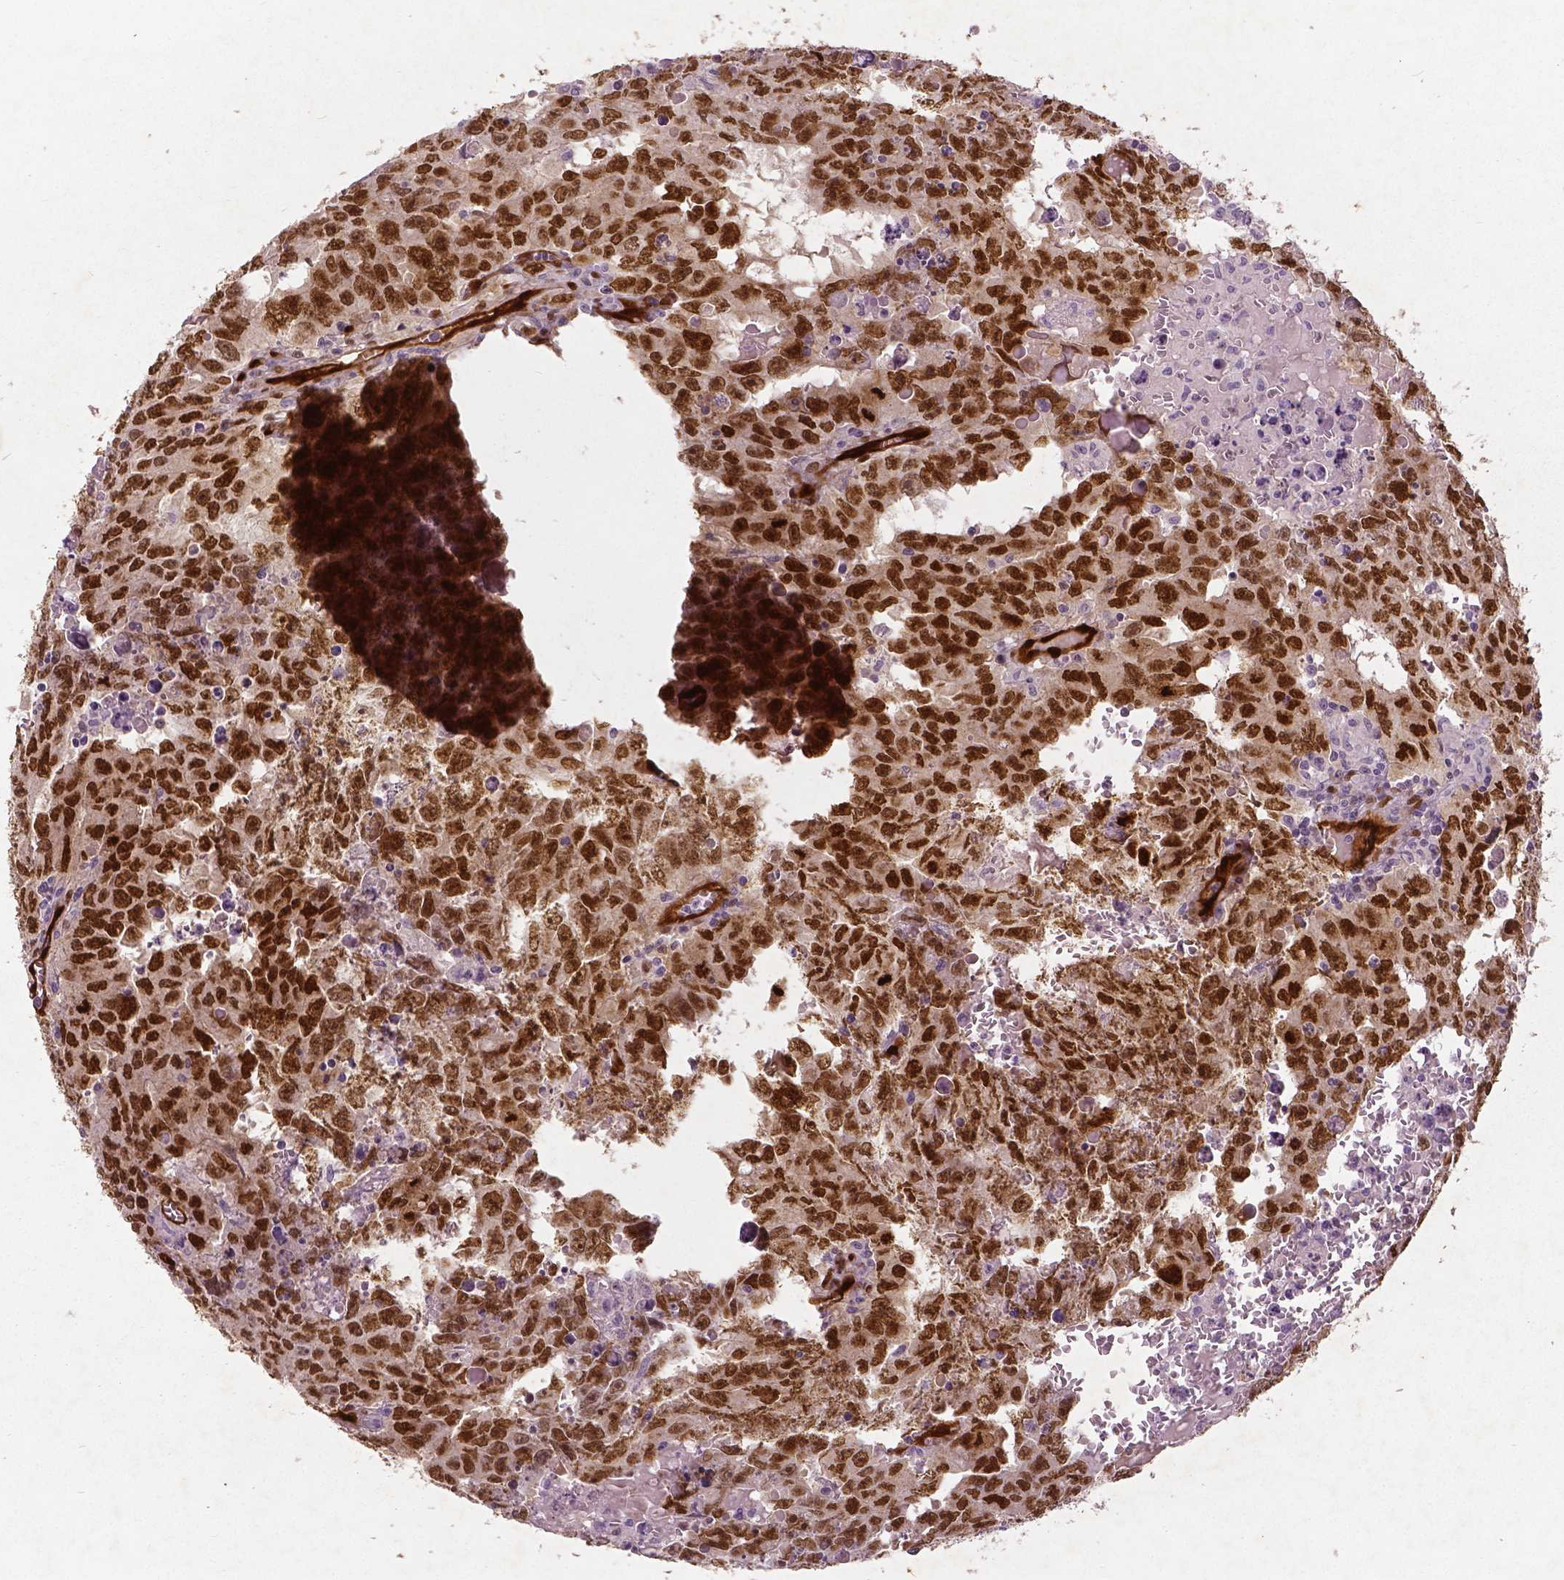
{"staining": {"intensity": "moderate", "quantity": ">75%", "location": "nuclear"}, "tissue": "testis cancer", "cell_type": "Tumor cells", "image_type": "cancer", "snomed": [{"axis": "morphology", "description": "Carcinoma, Embryonal, NOS"}, {"axis": "topography", "description": "Testis"}], "caption": "Tumor cells demonstrate medium levels of moderate nuclear positivity in about >75% of cells in testis cancer (embryonal carcinoma). The staining was performed using DAB (3,3'-diaminobenzidine) to visualize the protein expression in brown, while the nuclei were stained in blue with hematoxylin (Magnification: 20x).", "gene": "WWTR1", "patient": {"sex": "male", "age": 22}}